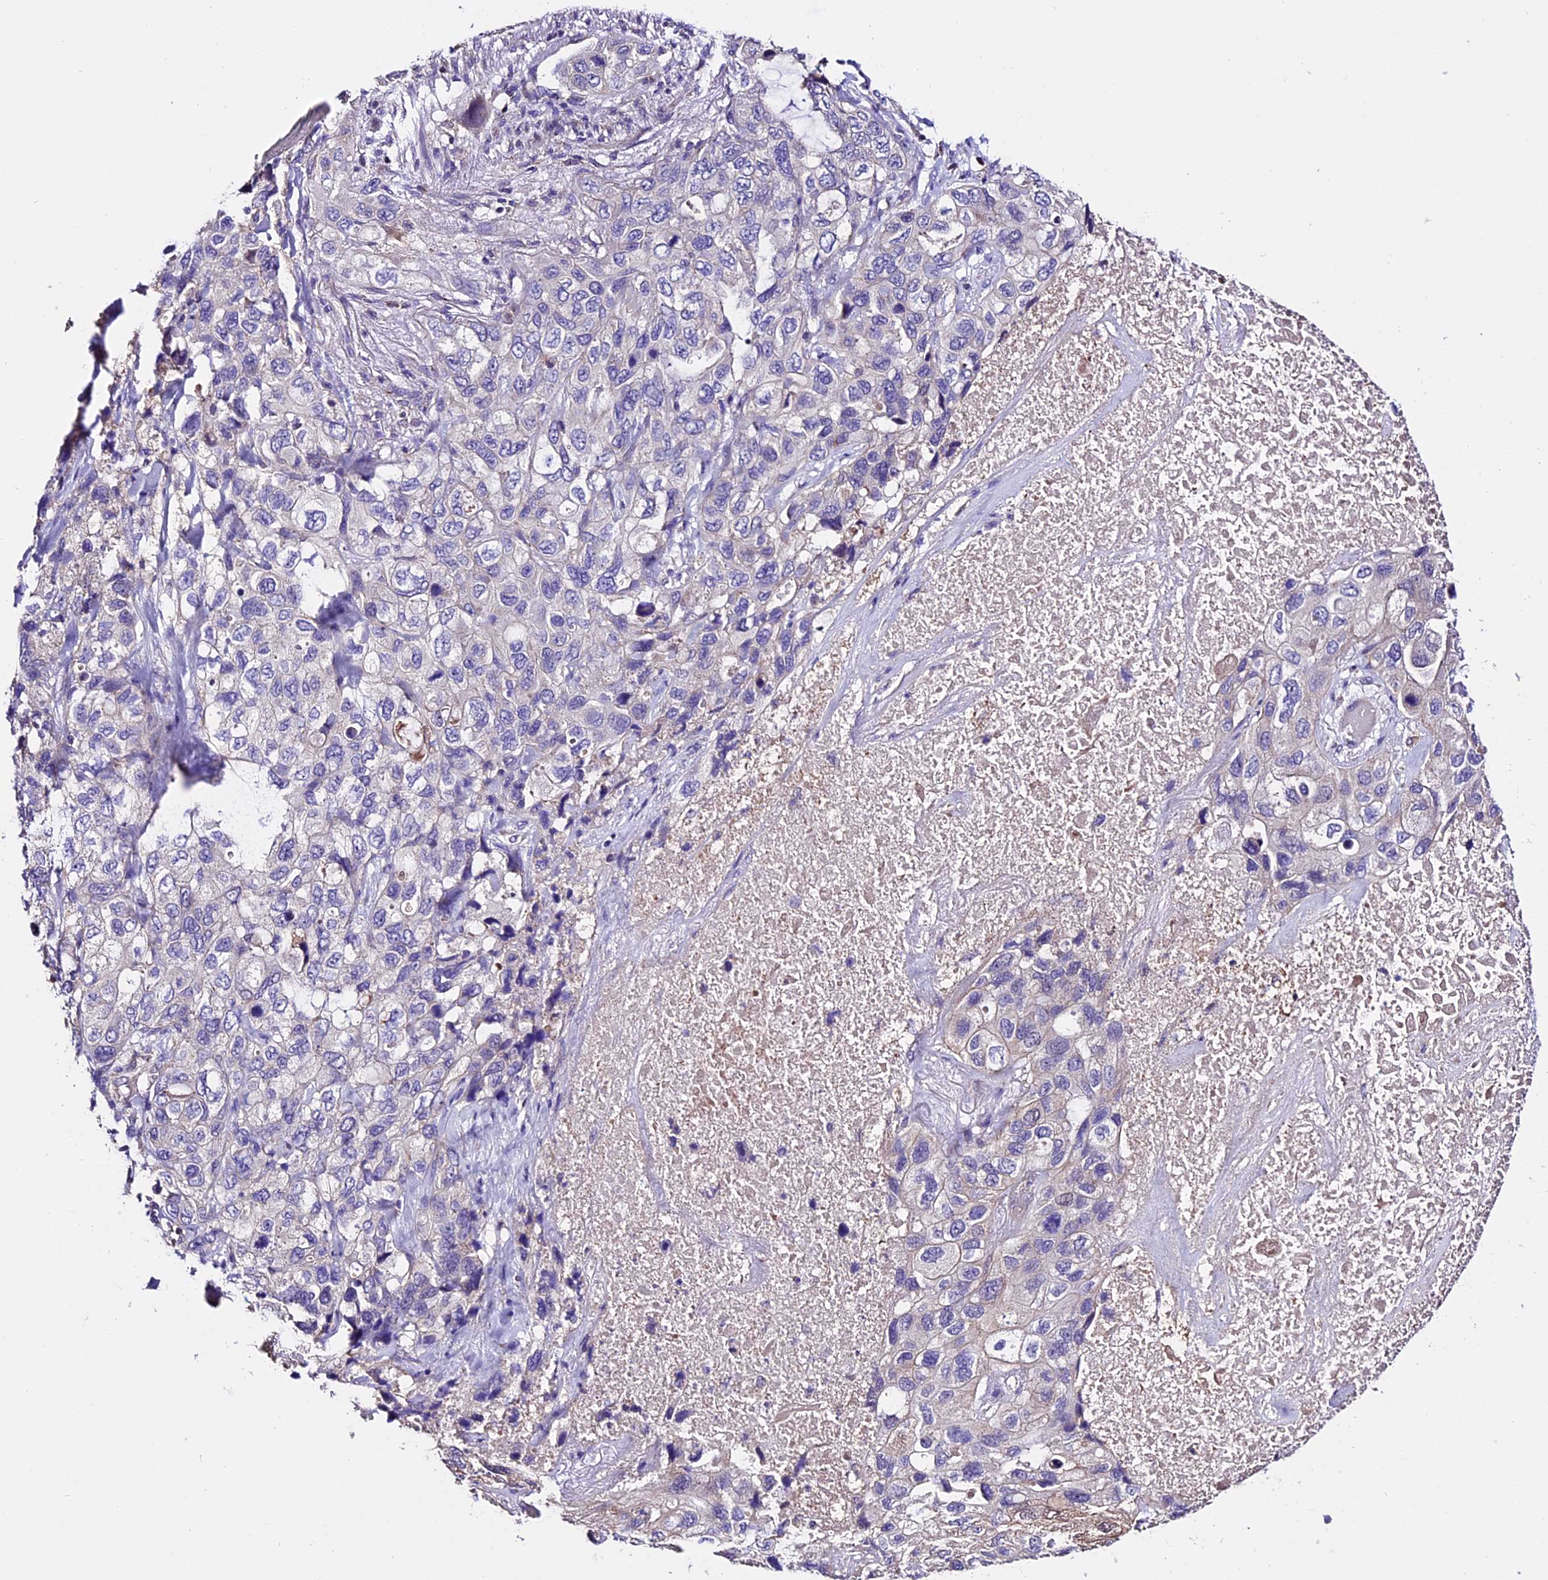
{"staining": {"intensity": "negative", "quantity": "none", "location": "none"}, "tissue": "lung cancer", "cell_type": "Tumor cells", "image_type": "cancer", "snomed": [{"axis": "morphology", "description": "Squamous cell carcinoma, NOS"}, {"axis": "topography", "description": "Lung"}], "caption": "There is no significant staining in tumor cells of squamous cell carcinoma (lung). Brightfield microscopy of immunohistochemistry (IHC) stained with DAB (3,3'-diaminobenzidine) (brown) and hematoxylin (blue), captured at high magnification.", "gene": "DDX28", "patient": {"sex": "female", "age": 73}}